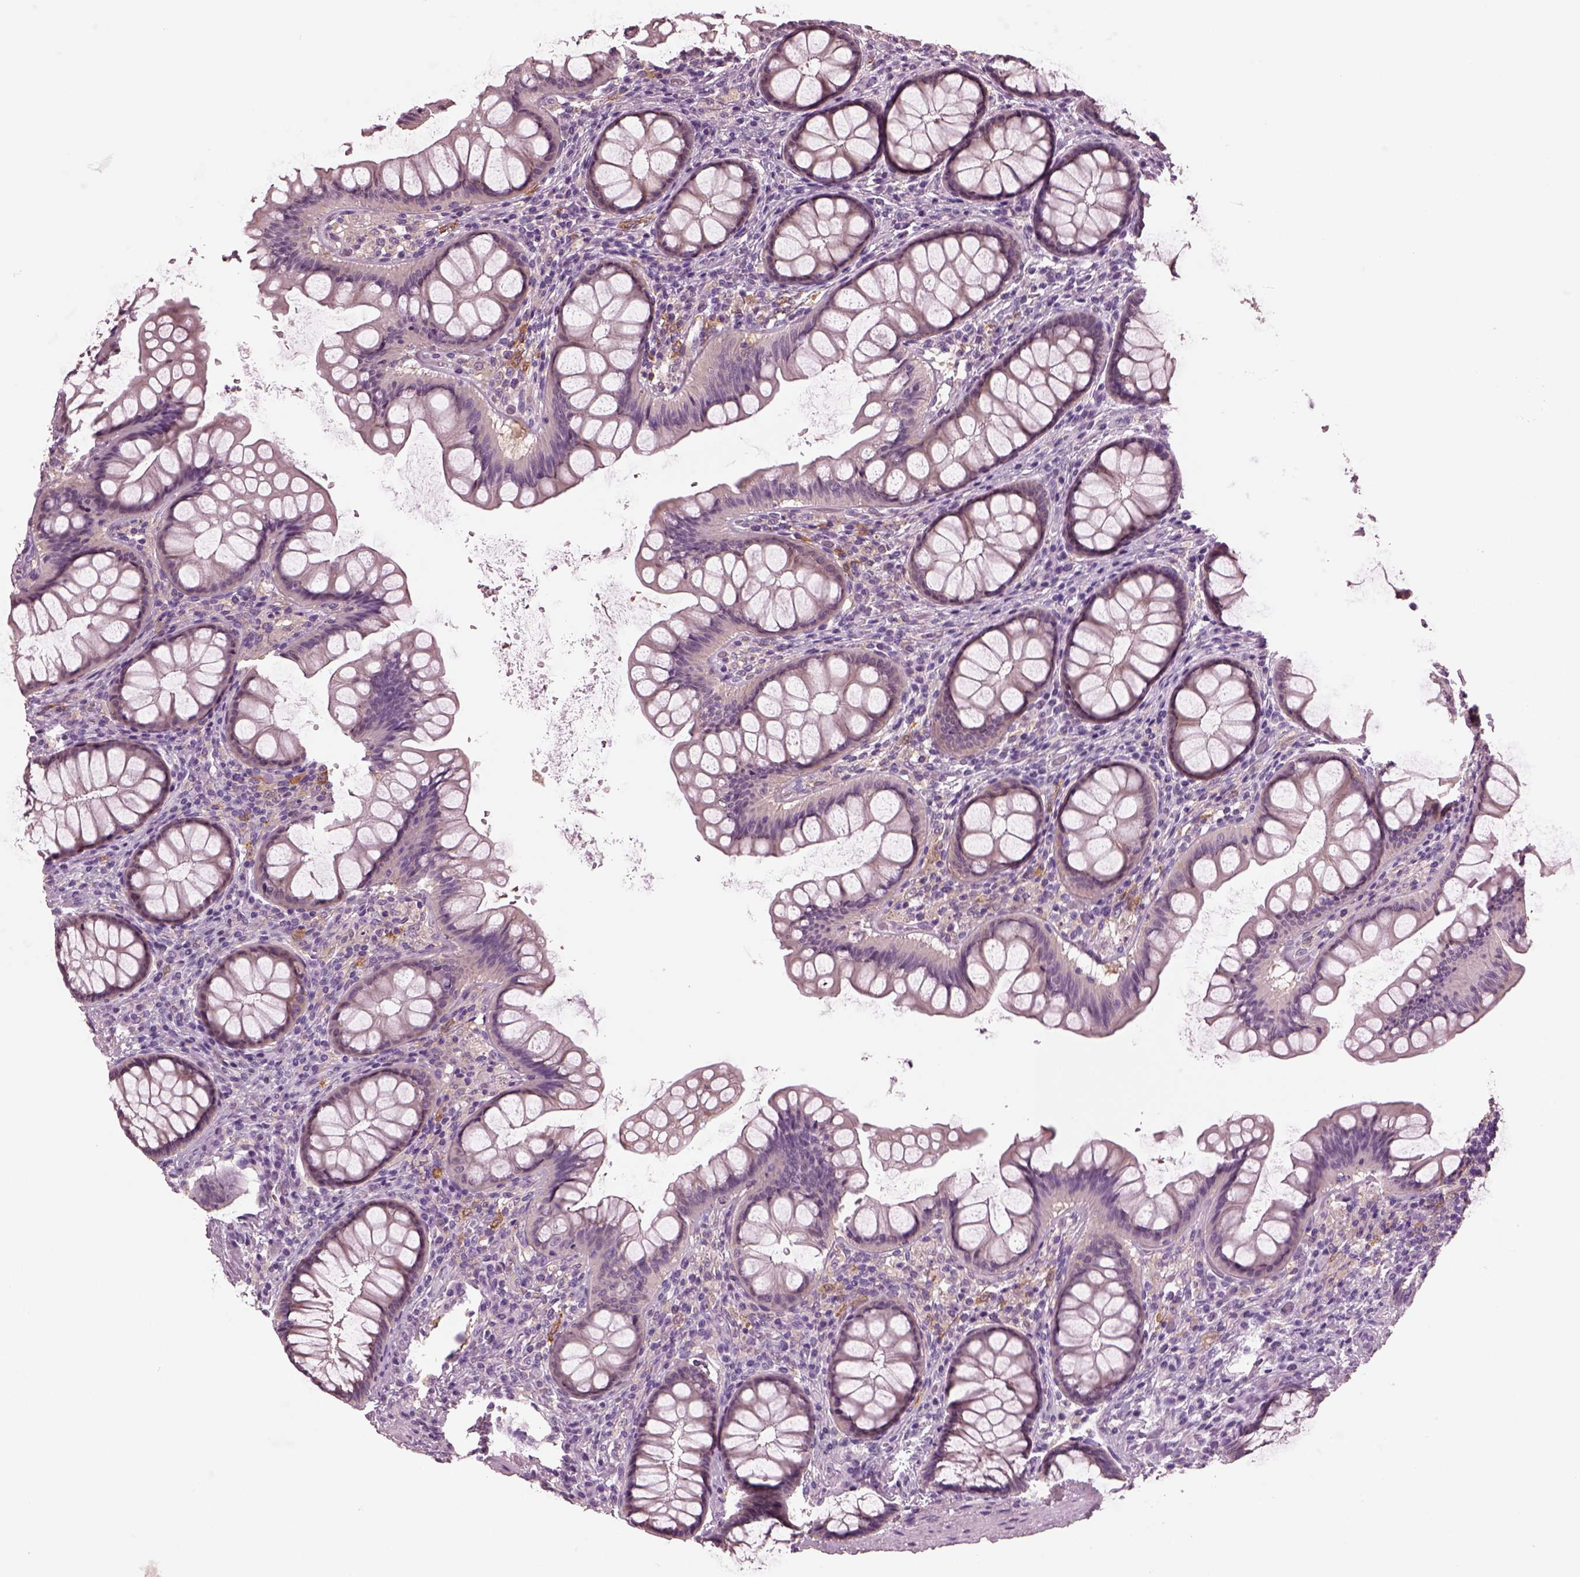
{"staining": {"intensity": "negative", "quantity": "none", "location": "none"}, "tissue": "colon", "cell_type": "Endothelial cells", "image_type": "normal", "snomed": [{"axis": "morphology", "description": "Normal tissue, NOS"}, {"axis": "topography", "description": "Colon"}], "caption": "Immunohistochemical staining of unremarkable human colon displays no significant positivity in endothelial cells.", "gene": "SHTN1", "patient": {"sex": "female", "age": 65}}